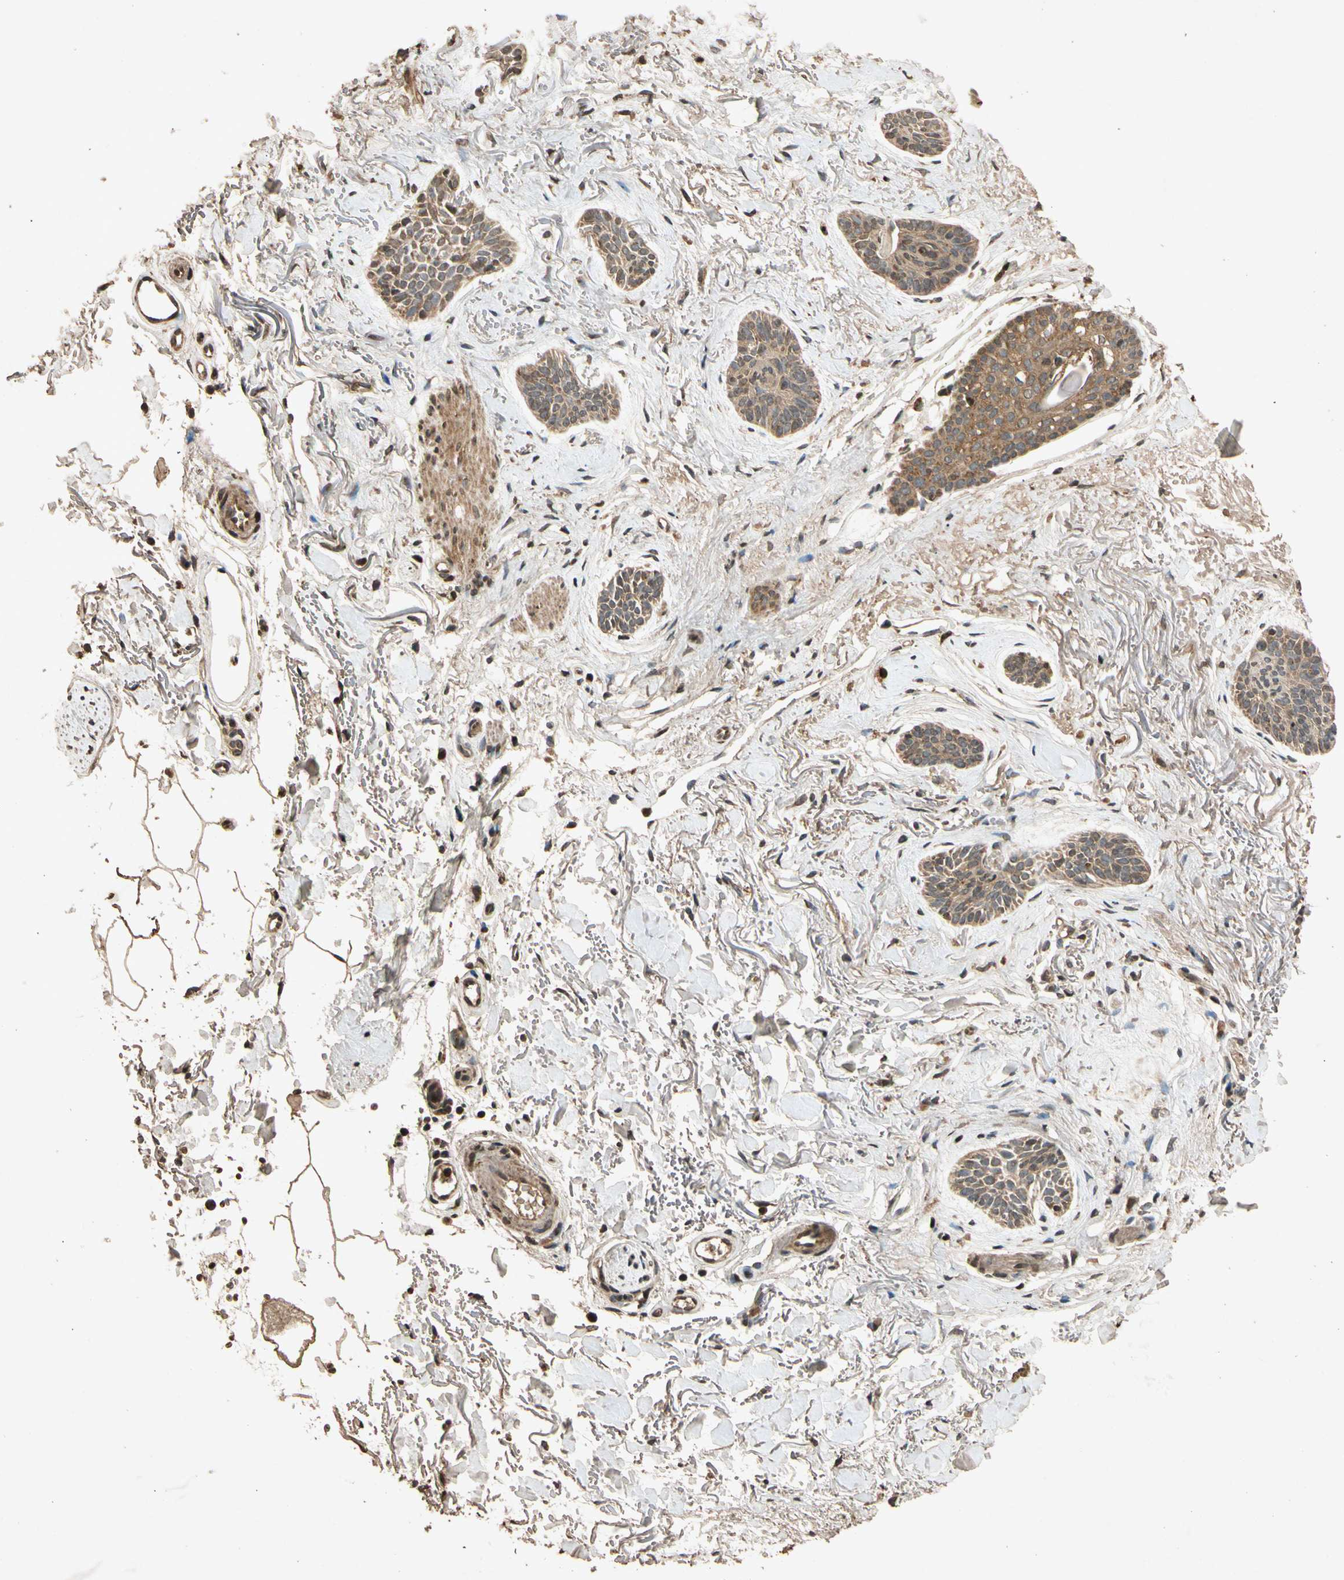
{"staining": {"intensity": "moderate", "quantity": ">75%", "location": "cytoplasmic/membranous"}, "tissue": "skin cancer", "cell_type": "Tumor cells", "image_type": "cancer", "snomed": [{"axis": "morphology", "description": "Basal cell carcinoma"}, {"axis": "topography", "description": "Skin"}], "caption": "There is medium levels of moderate cytoplasmic/membranous staining in tumor cells of skin cancer, as demonstrated by immunohistochemical staining (brown color).", "gene": "TXN2", "patient": {"sex": "female", "age": 84}}